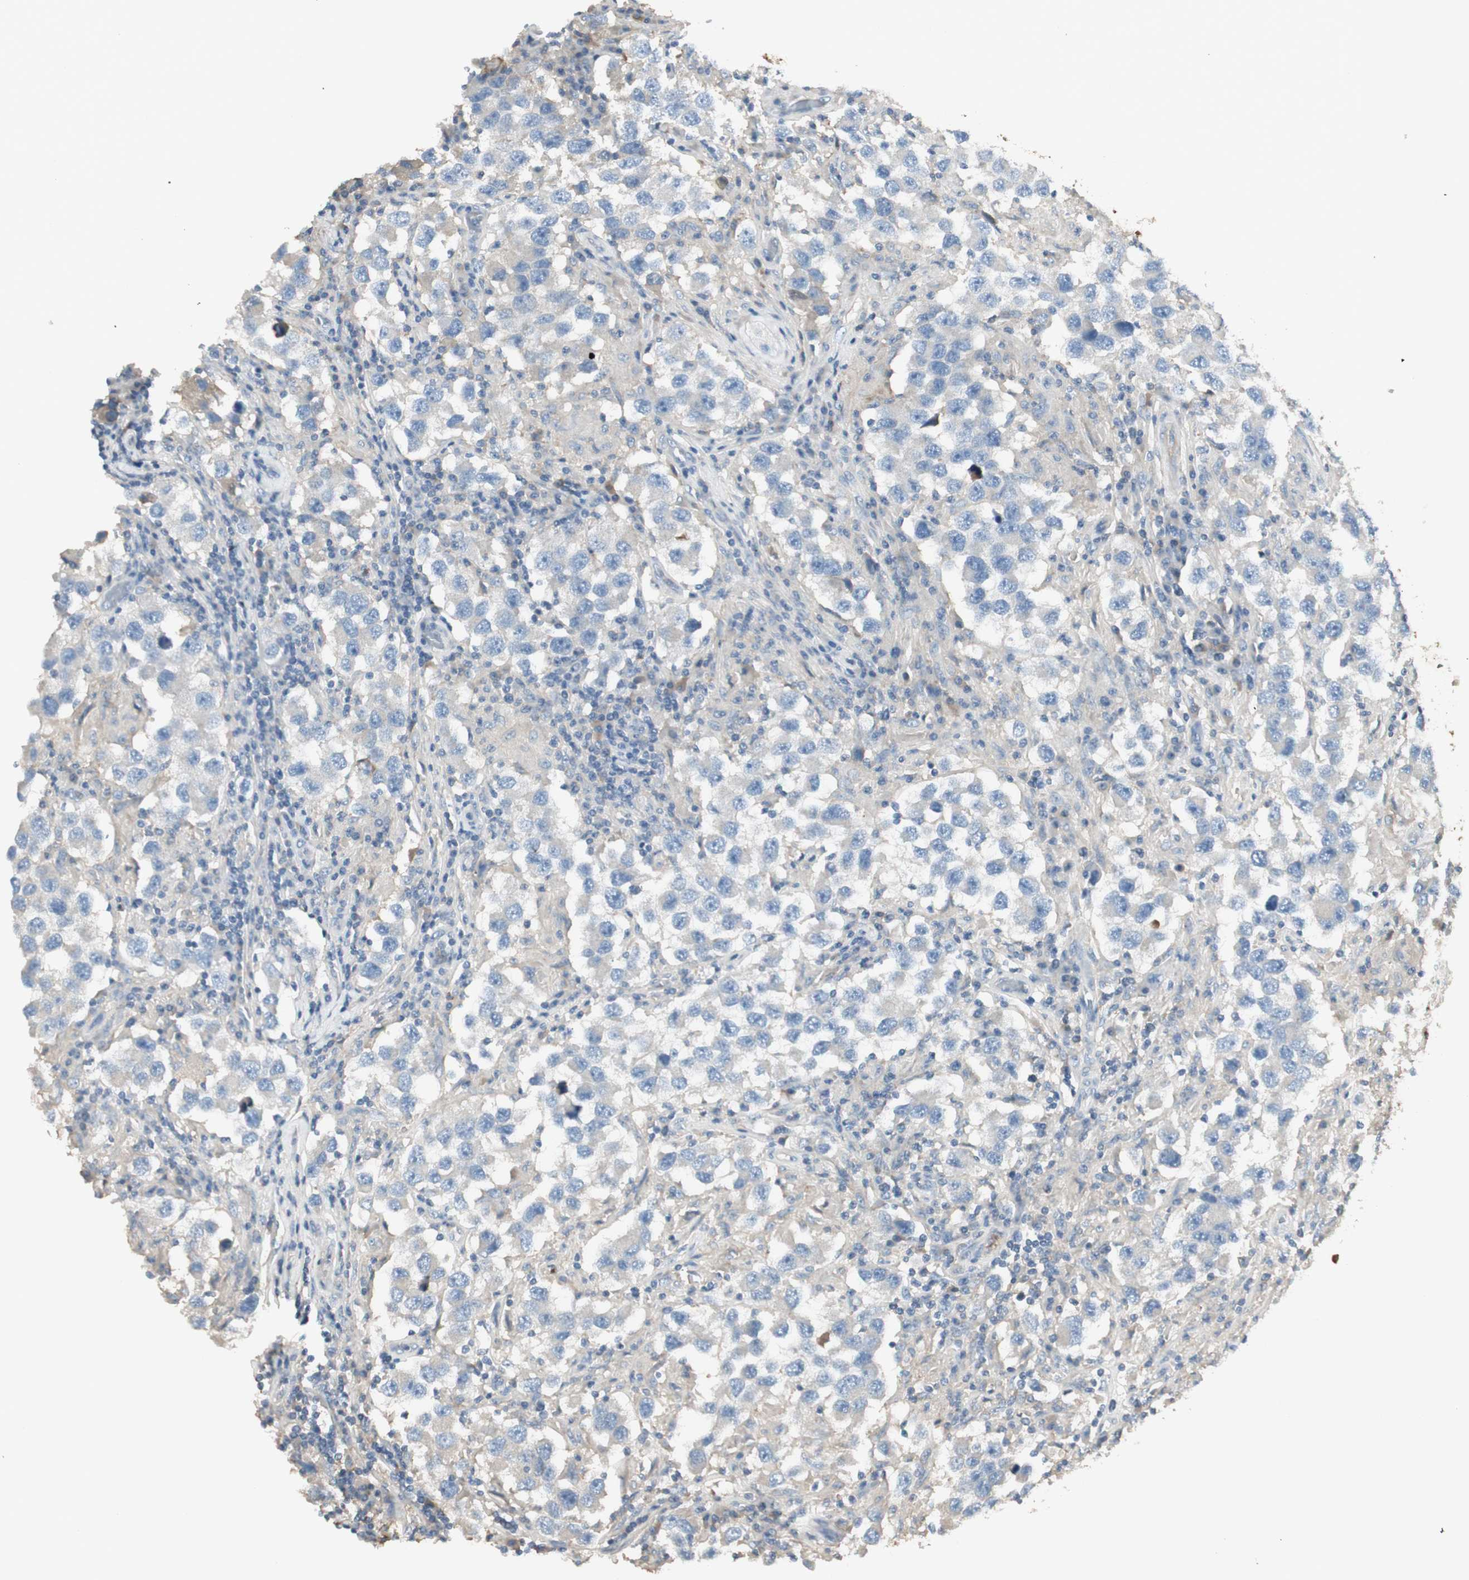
{"staining": {"intensity": "negative", "quantity": "none", "location": "none"}, "tissue": "testis cancer", "cell_type": "Tumor cells", "image_type": "cancer", "snomed": [{"axis": "morphology", "description": "Carcinoma, Embryonal, NOS"}, {"axis": "topography", "description": "Testis"}], "caption": "This is a histopathology image of immunohistochemistry staining of testis cancer, which shows no positivity in tumor cells.", "gene": "IFNG", "patient": {"sex": "male", "age": 21}}